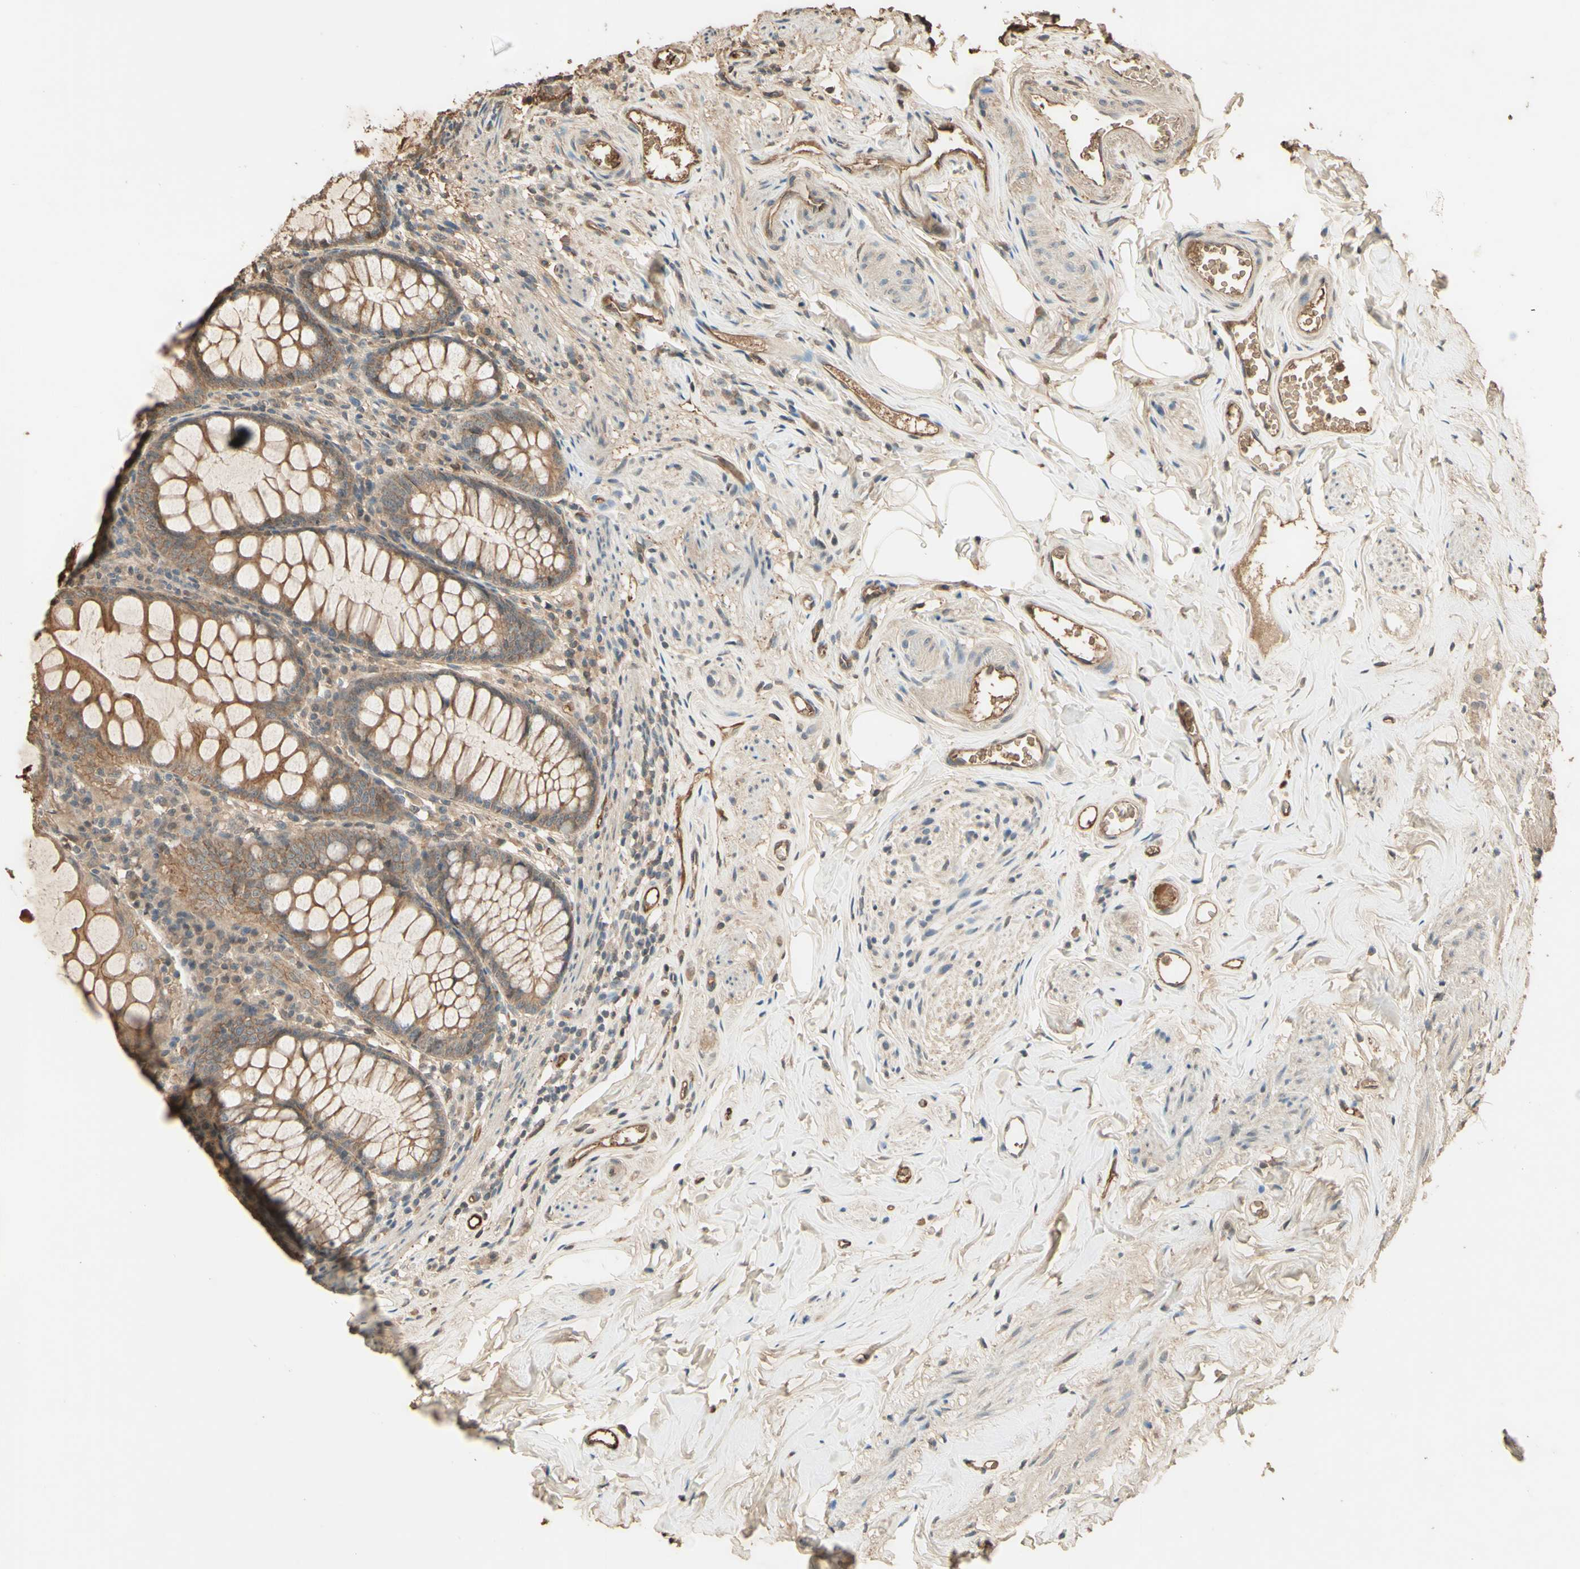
{"staining": {"intensity": "moderate", "quantity": ">75%", "location": "cytoplasmic/membranous"}, "tissue": "appendix", "cell_type": "Glandular cells", "image_type": "normal", "snomed": [{"axis": "morphology", "description": "Normal tissue, NOS"}, {"axis": "topography", "description": "Appendix"}], "caption": "Unremarkable appendix was stained to show a protein in brown. There is medium levels of moderate cytoplasmic/membranous positivity in approximately >75% of glandular cells. Using DAB (3,3'-diaminobenzidine) (brown) and hematoxylin (blue) stains, captured at high magnification using brightfield microscopy.", "gene": "SMAD9", "patient": {"sex": "female", "age": 77}}